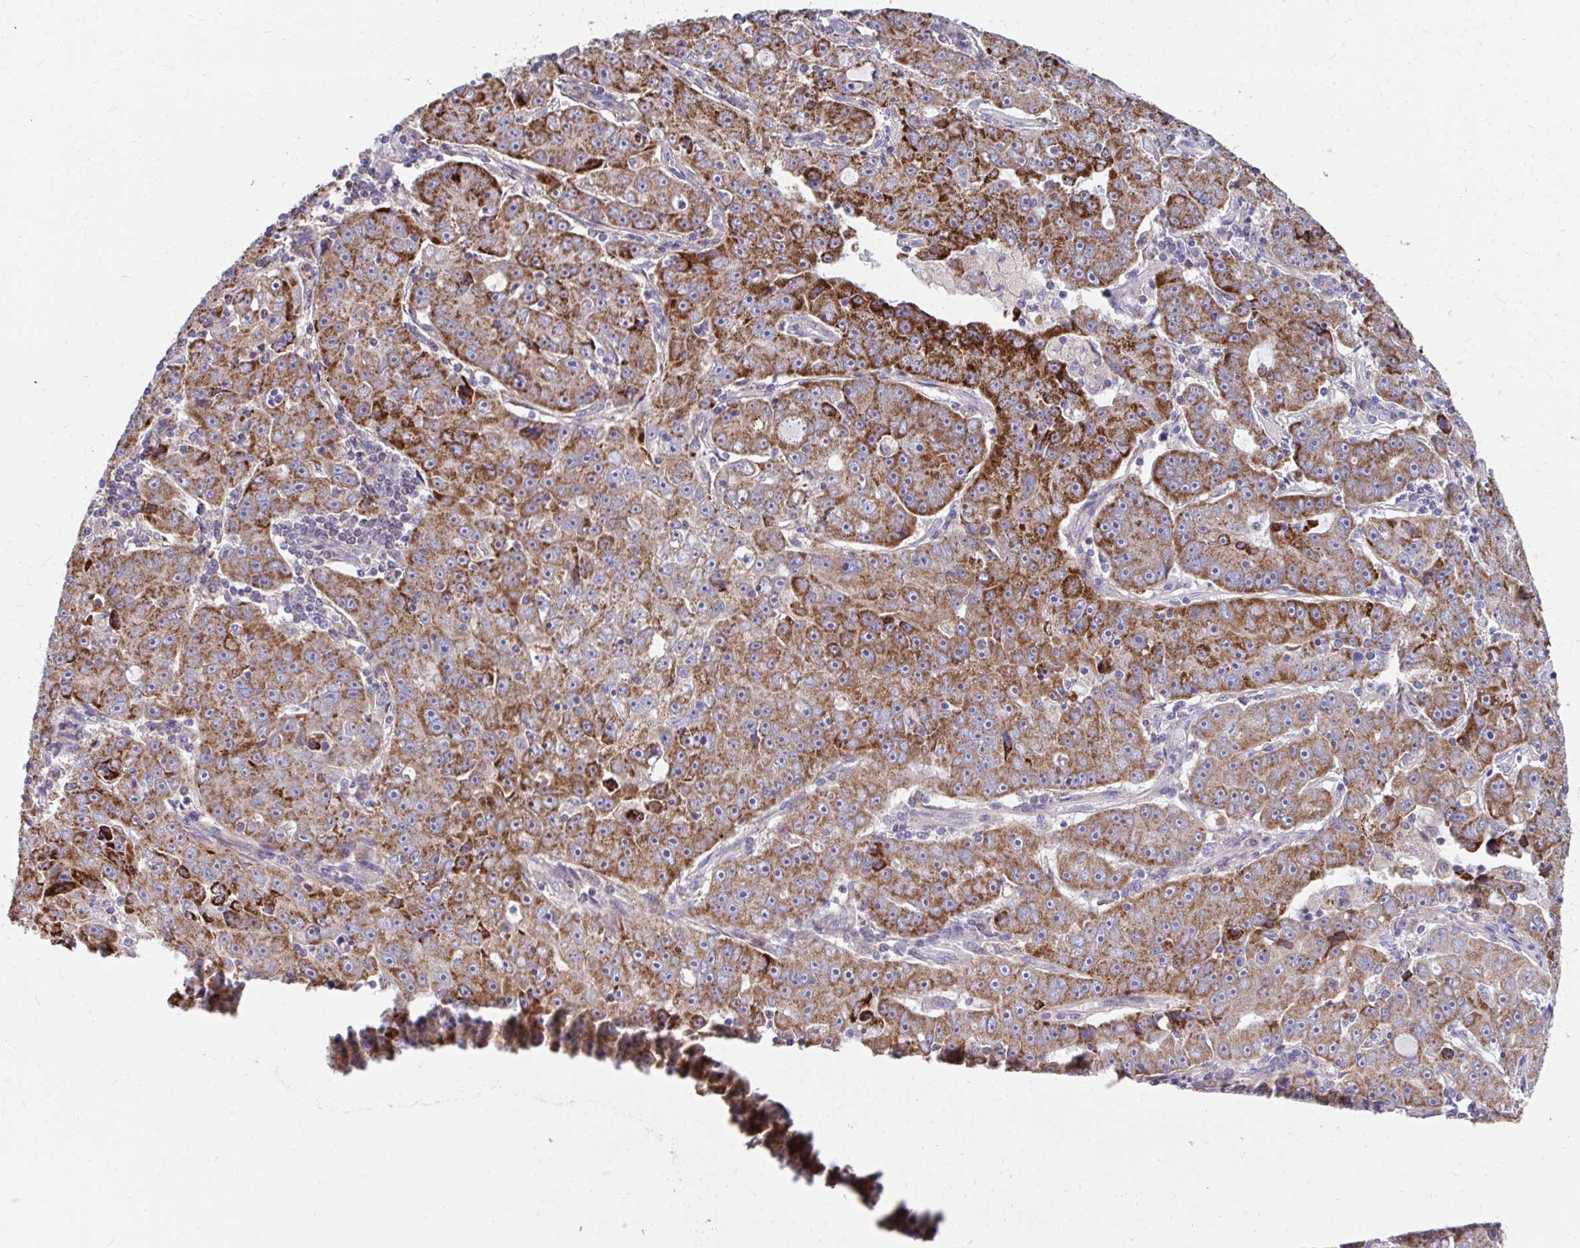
{"staining": {"intensity": "strong", "quantity": ">75%", "location": "cytoplasmic/membranous"}, "tissue": "lung cancer", "cell_type": "Tumor cells", "image_type": "cancer", "snomed": [{"axis": "morphology", "description": "Normal morphology"}, {"axis": "morphology", "description": "Adenocarcinoma, NOS"}, {"axis": "topography", "description": "Lymph node"}, {"axis": "topography", "description": "Lung"}], "caption": "Lung adenocarcinoma stained for a protein (brown) exhibits strong cytoplasmic/membranous positive positivity in about >75% of tumor cells.", "gene": "PRRG3", "patient": {"sex": "female", "age": 57}}